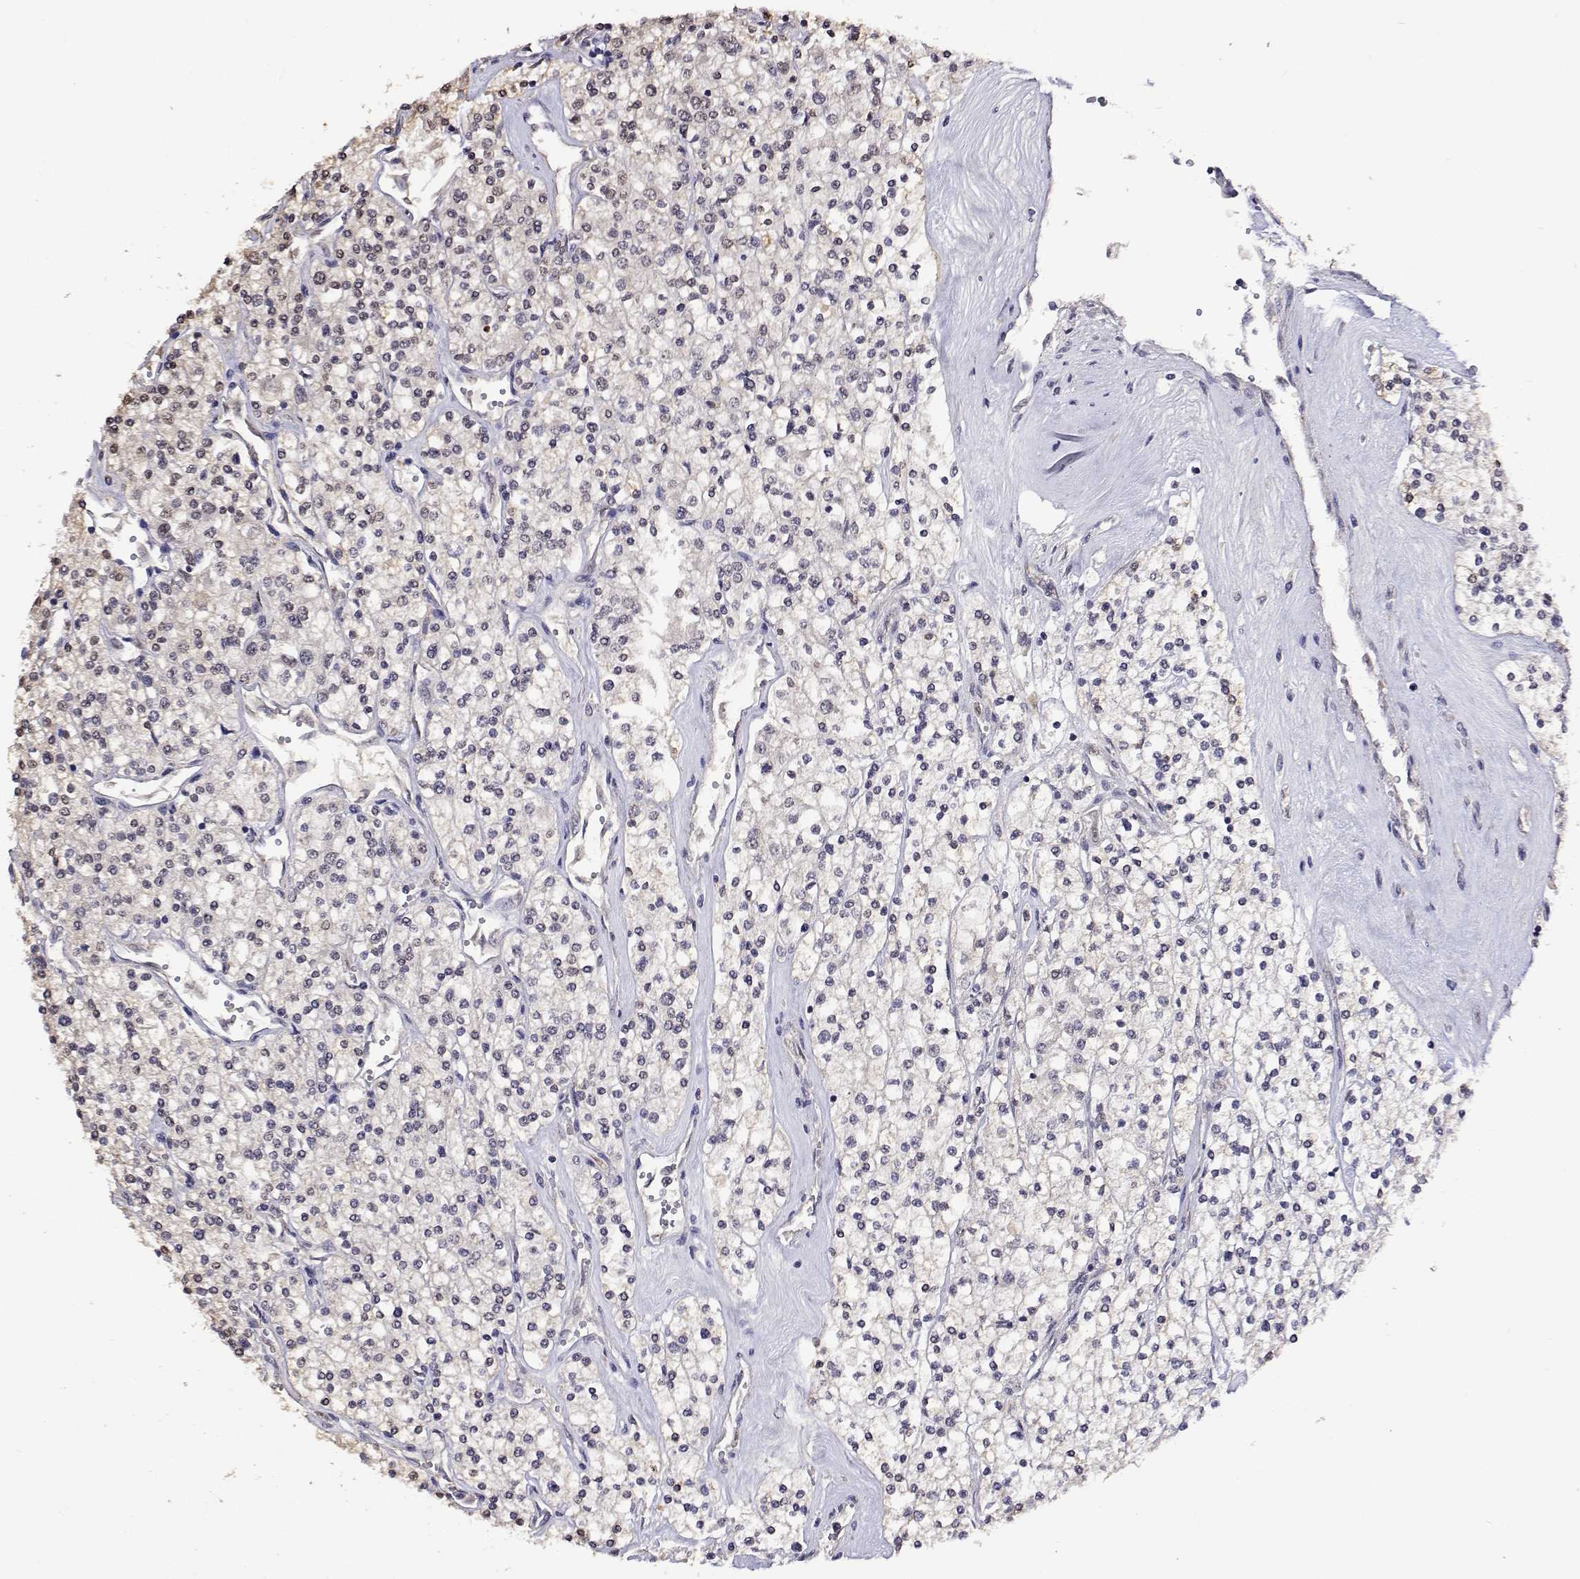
{"staining": {"intensity": "weak", "quantity": "<25%", "location": "nuclear"}, "tissue": "renal cancer", "cell_type": "Tumor cells", "image_type": "cancer", "snomed": [{"axis": "morphology", "description": "Adenocarcinoma, NOS"}, {"axis": "topography", "description": "Kidney"}], "caption": "Tumor cells are negative for brown protein staining in renal cancer (adenocarcinoma).", "gene": "HNRNPA0", "patient": {"sex": "male", "age": 80}}